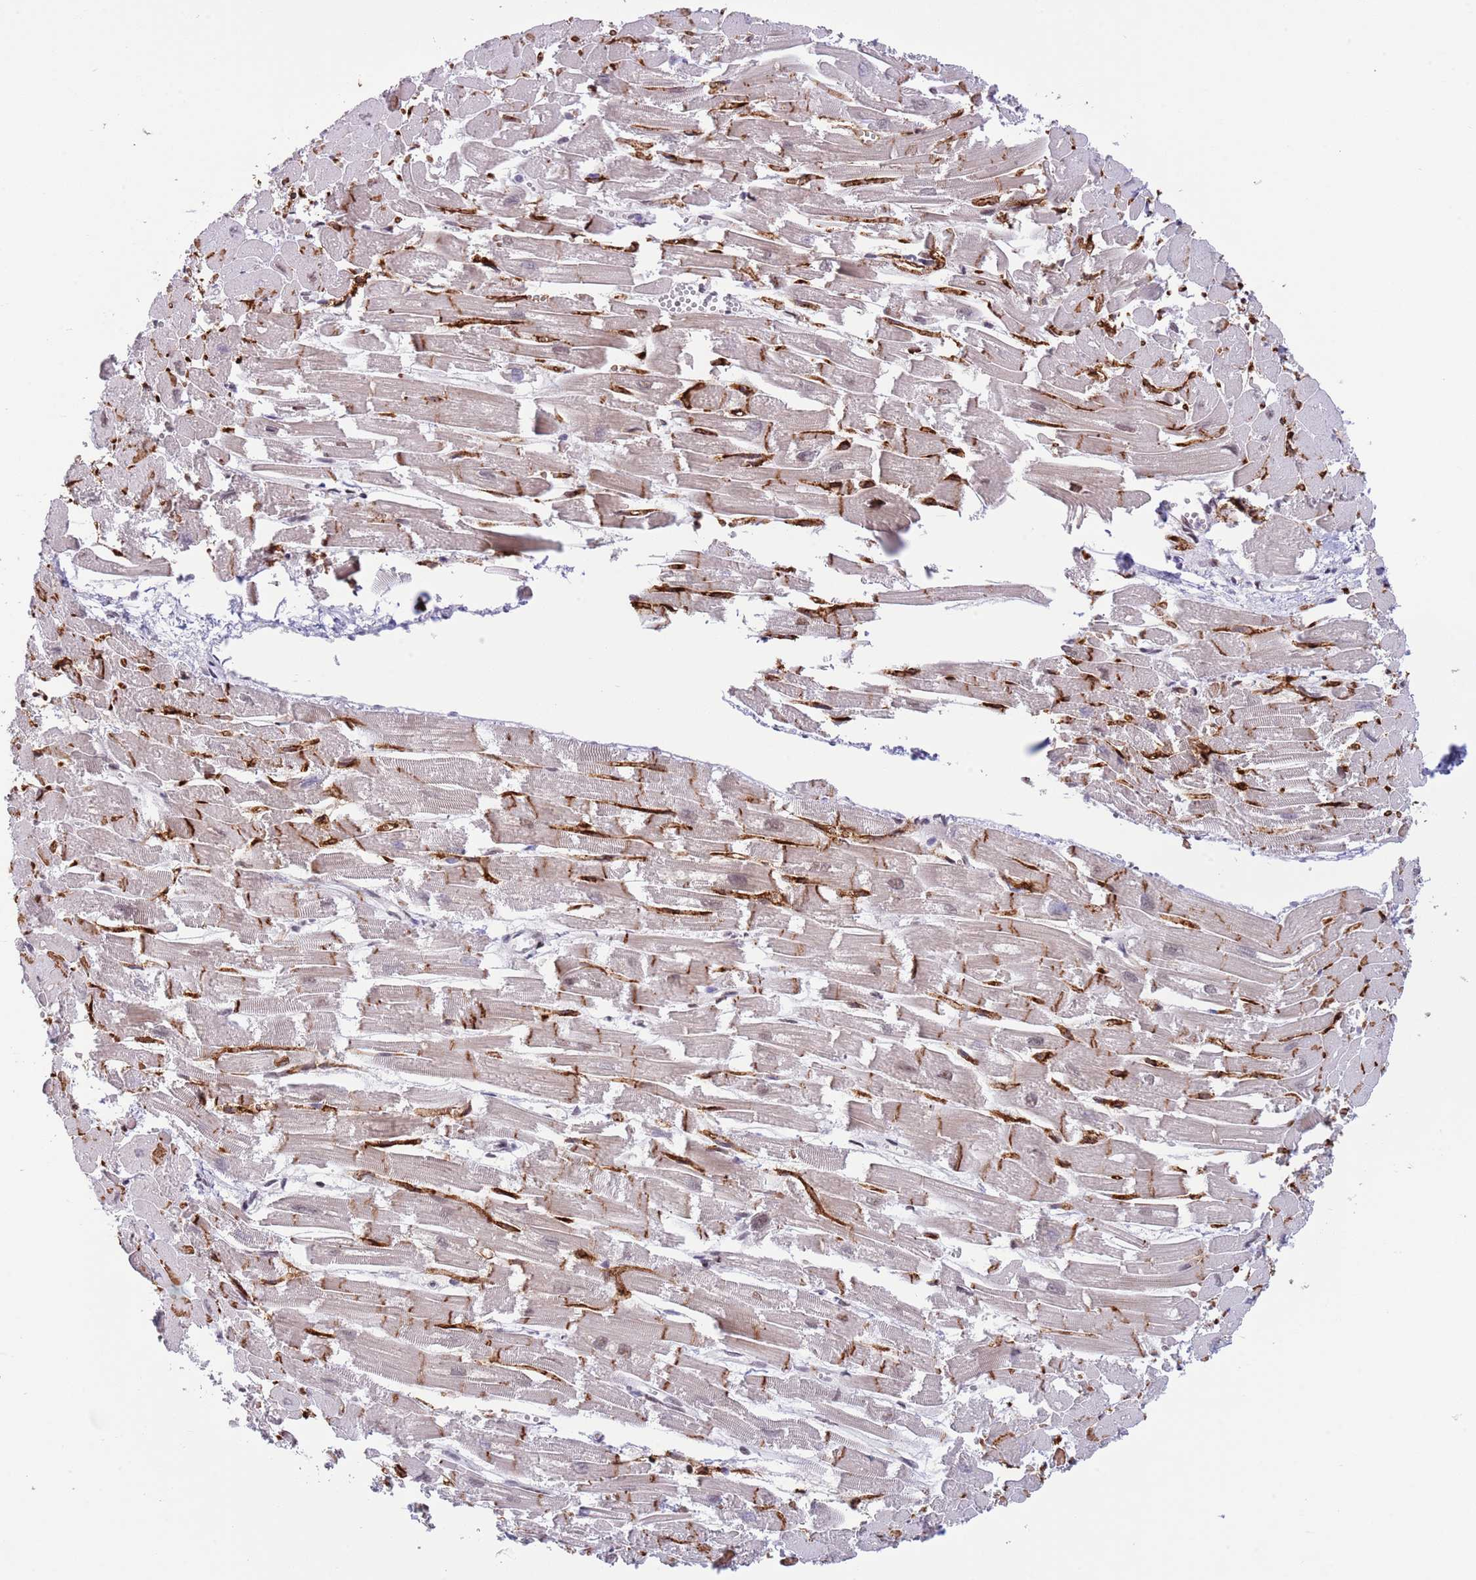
{"staining": {"intensity": "moderate", "quantity": "<25%", "location": "cytoplasmic/membranous"}, "tissue": "heart muscle", "cell_type": "Cardiomyocytes", "image_type": "normal", "snomed": [{"axis": "morphology", "description": "Normal tissue, NOS"}, {"axis": "topography", "description": "Heart"}], "caption": "IHC staining of normal heart muscle, which exhibits low levels of moderate cytoplasmic/membranous staining in approximately <25% of cardiomyocytes indicating moderate cytoplasmic/membranous protein staining. The staining was performed using DAB (3,3'-diaminobenzidine) (brown) for protein detection and nuclei were counterstained in hematoxylin (blue).", "gene": "RFX1", "patient": {"sex": "male", "age": 54}}